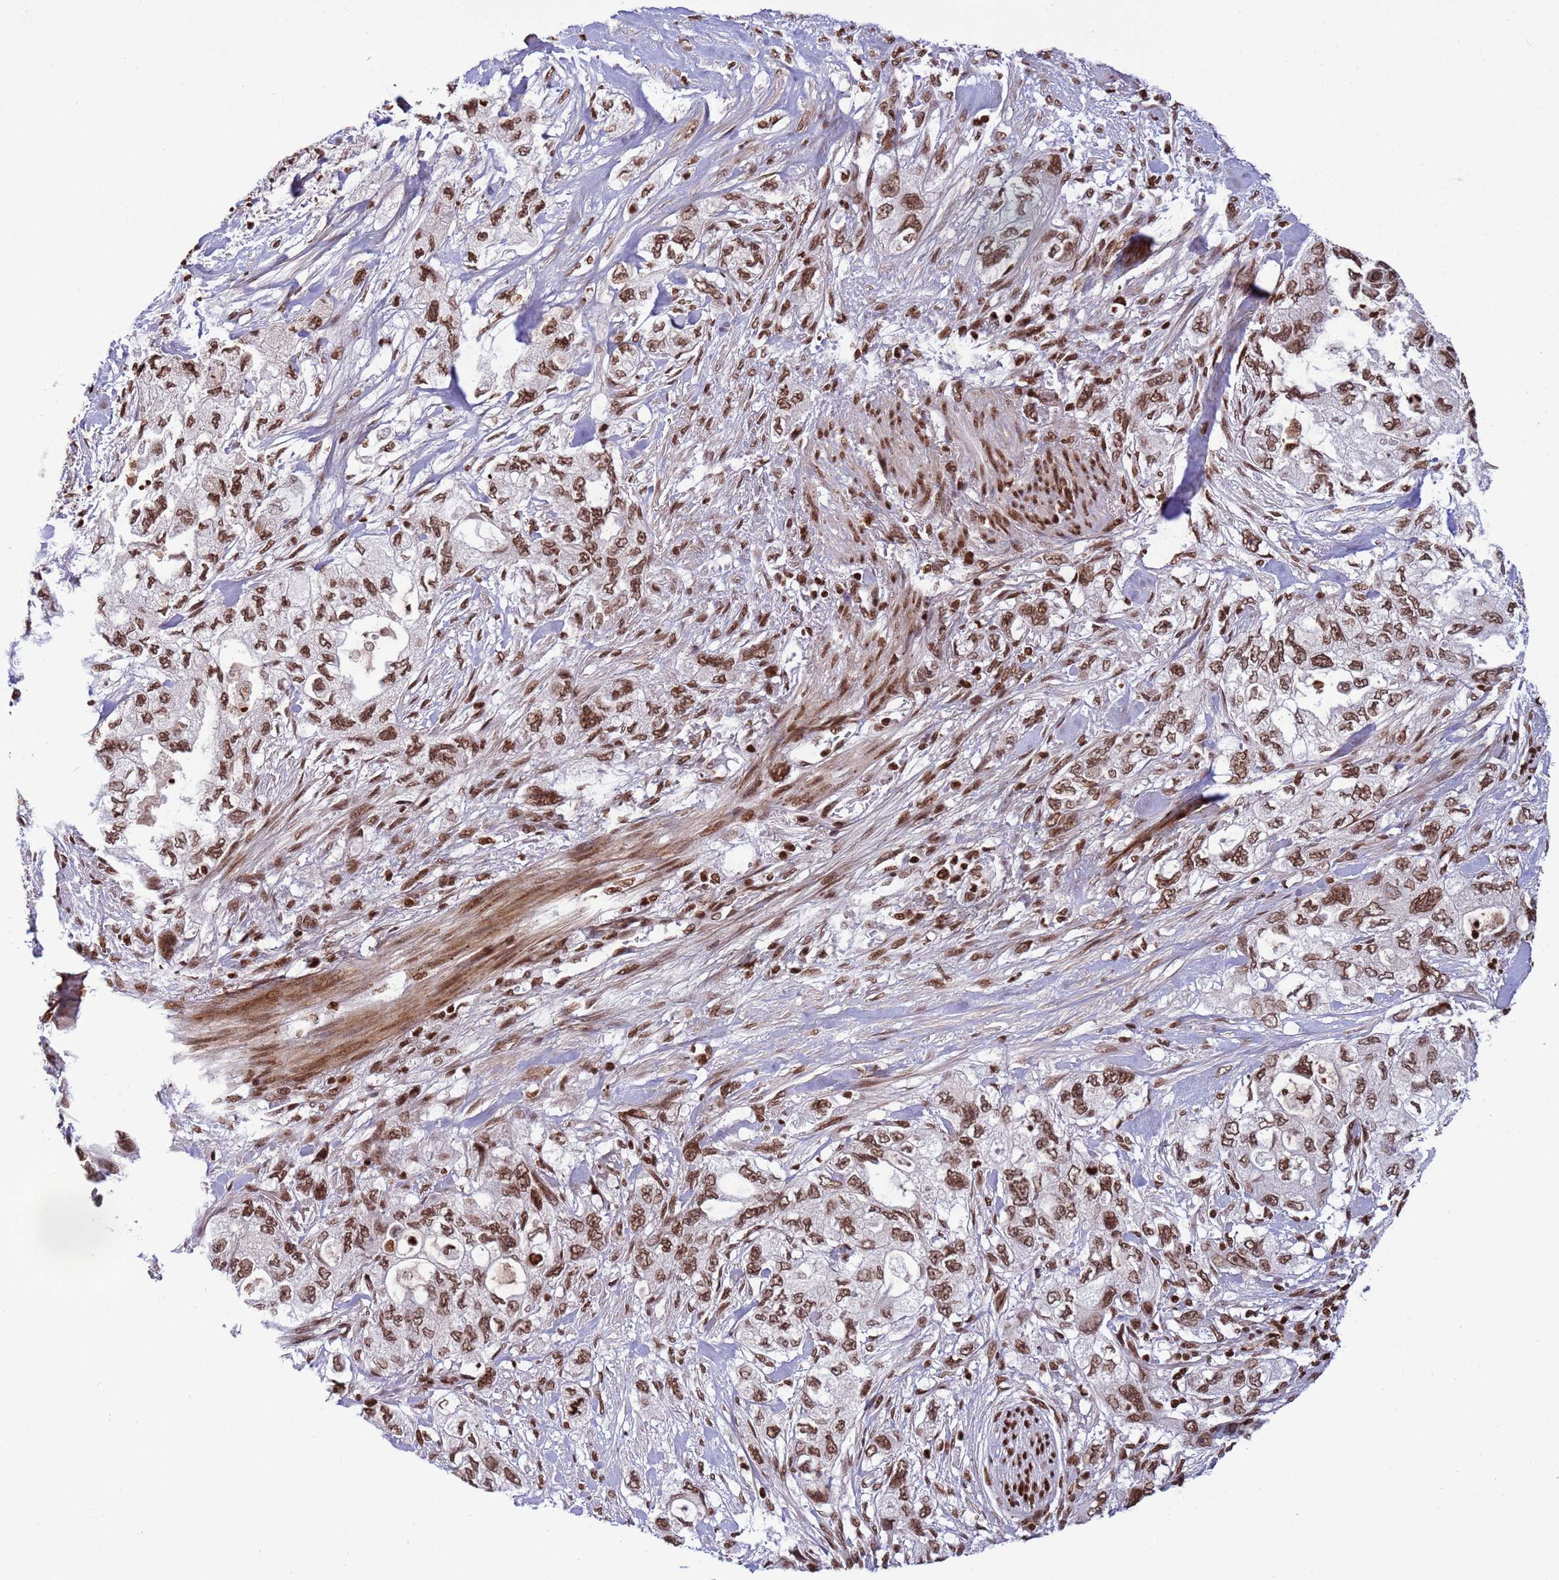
{"staining": {"intensity": "strong", "quantity": ">75%", "location": "nuclear"}, "tissue": "pancreatic cancer", "cell_type": "Tumor cells", "image_type": "cancer", "snomed": [{"axis": "morphology", "description": "Adenocarcinoma, NOS"}, {"axis": "topography", "description": "Pancreas"}], "caption": "Adenocarcinoma (pancreatic) stained with DAB immunohistochemistry (IHC) shows high levels of strong nuclear expression in about >75% of tumor cells.", "gene": "H3-3B", "patient": {"sex": "female", "age": 73}}